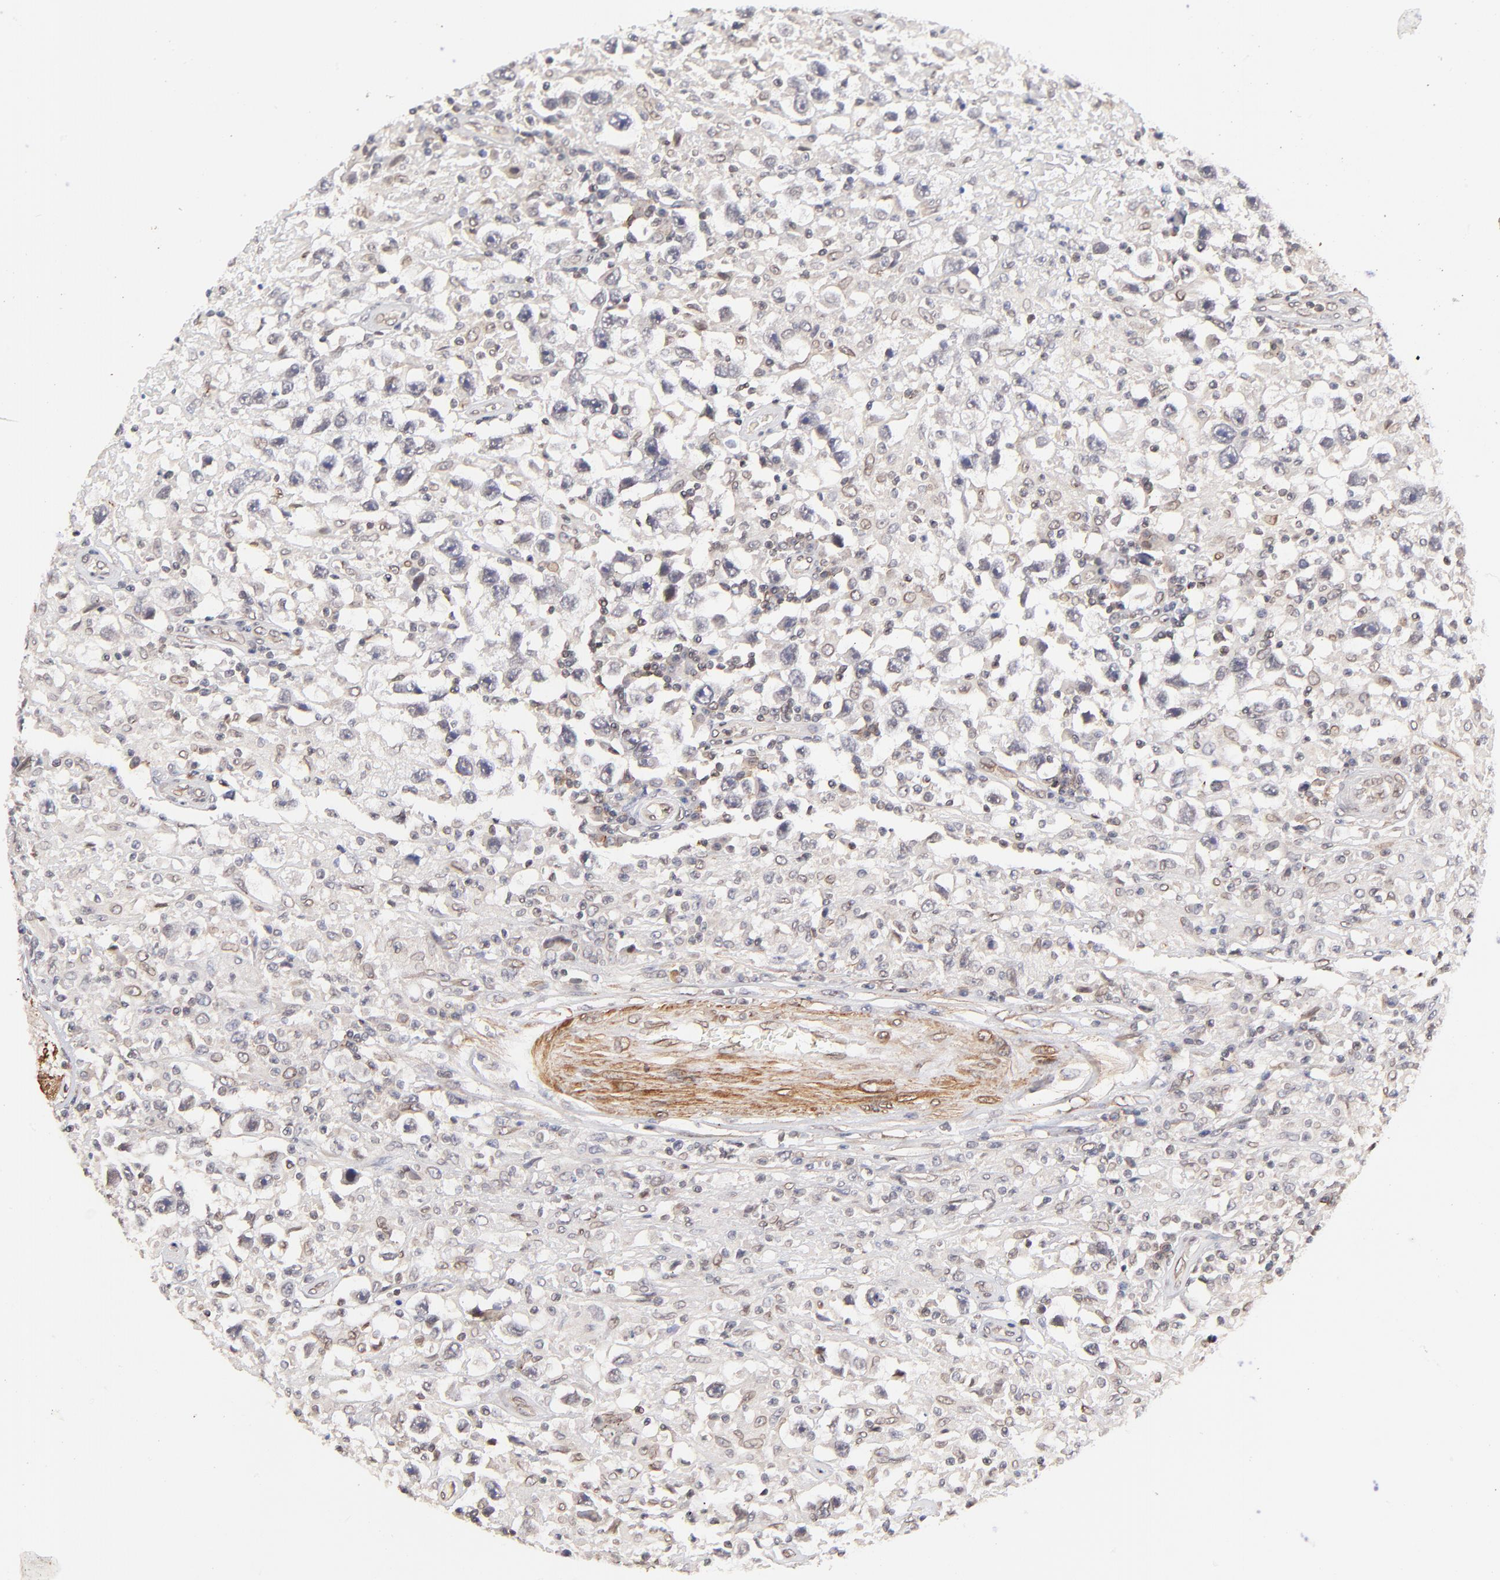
{"staining": {"intensity": "weak", "quantity": "25%-75%", "location": "cytoplasmic/membranous,nuclear"}, "tissue": "testis cancer", "cell_type": "Tumor cells", "image_type": "cancer", "snomed": [{"axis": "morphology", "description": "Seminoma, NOS"}, {"axis": "topography", "description": "Testis"}], "caption": "Testis seminoma was stained to show a protein in brown. There is low levels of weak cytoplasmic/membranous and nuclear staining in about 25%-75% of tumor cells.", "gene": "ZFP92", "patient": {"sex": "male", "age": 34}}